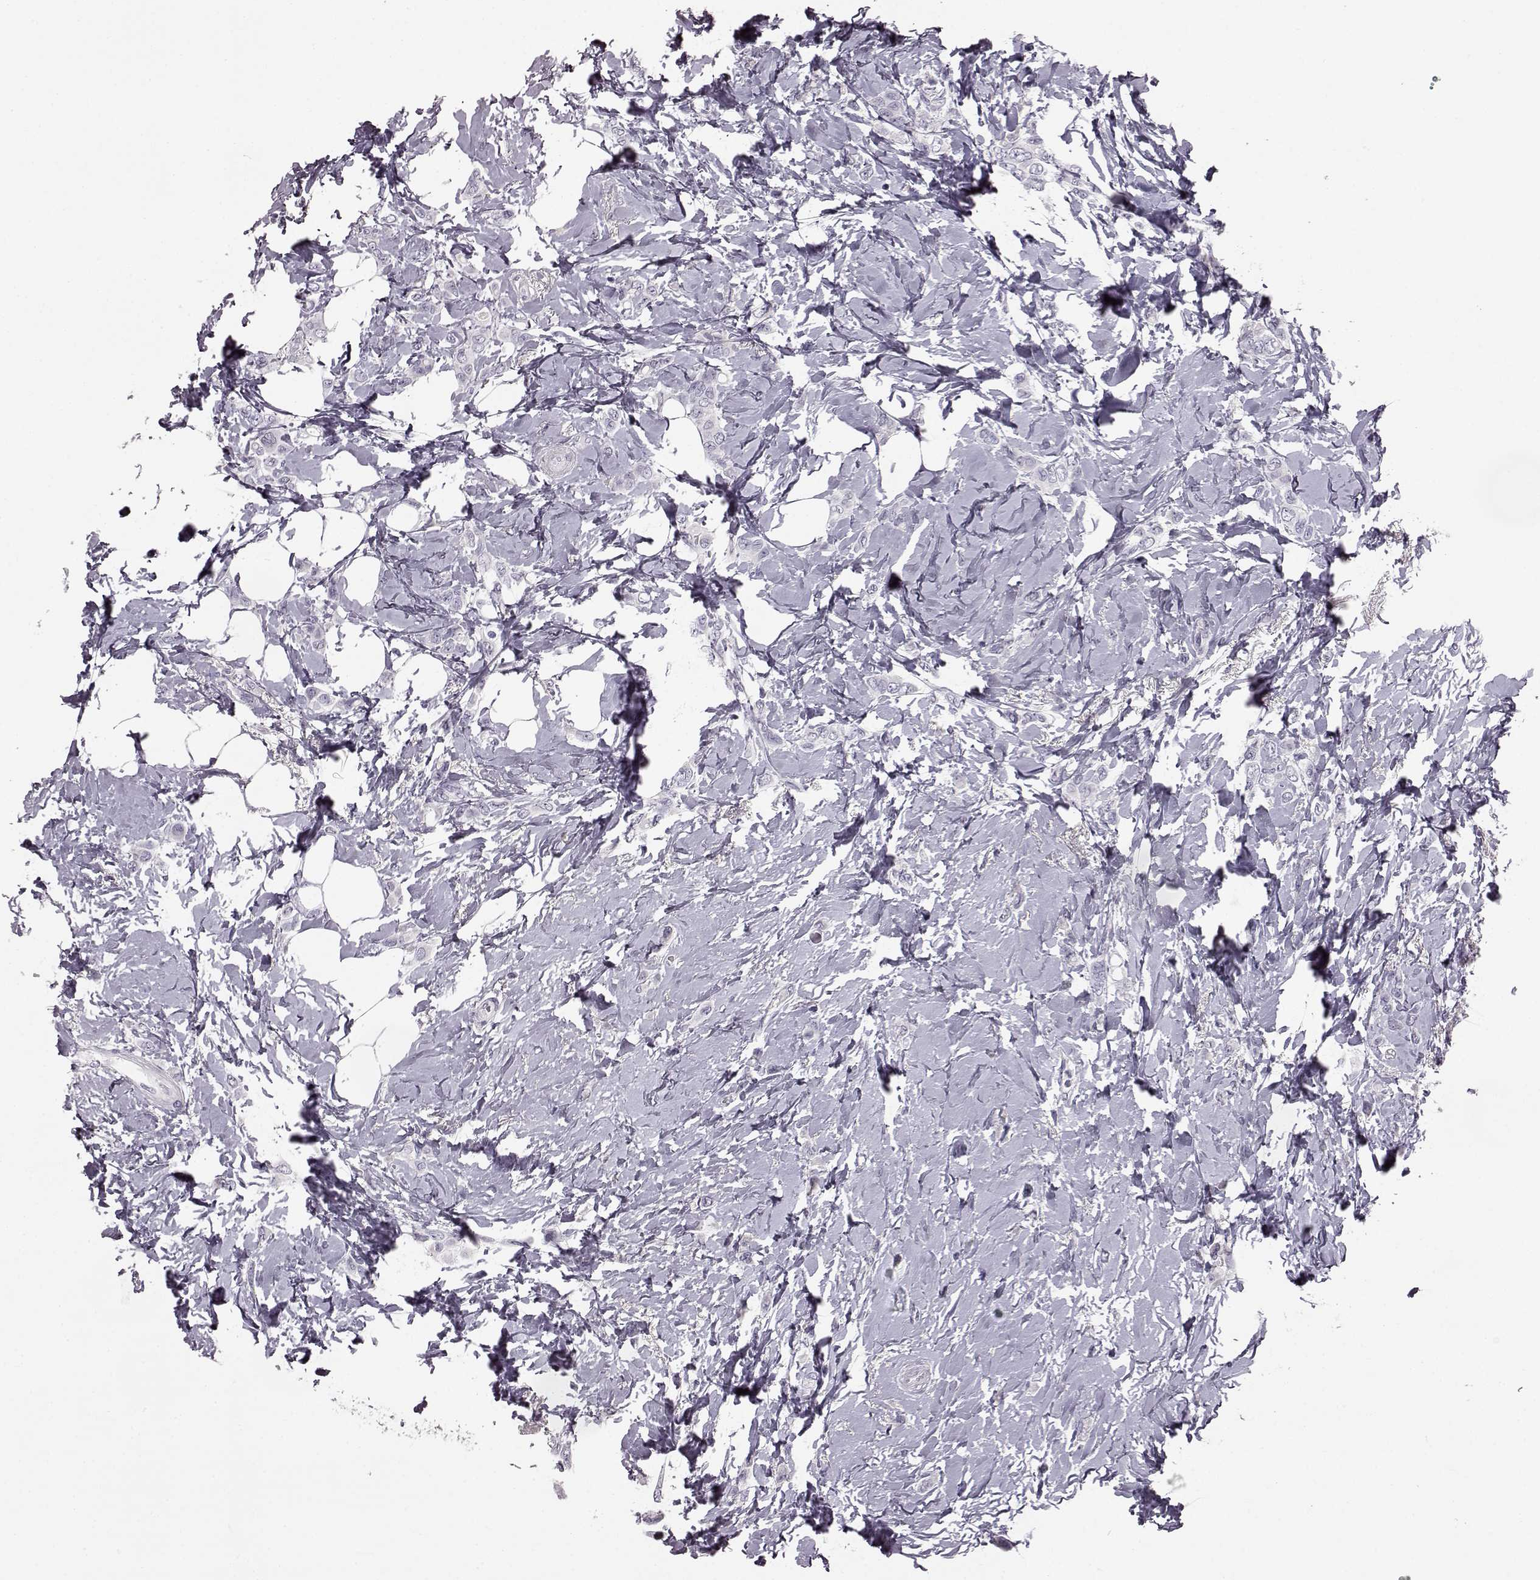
{"staining": {"intensity": "negative", "quantity": "none", "location": "none"}, "tissue": "breast cancer", "cell_type": "Tumor cells", "image_type": "cancer", "snomed": [{"axis": "morphology", "description": "Lobular carcinoma"}, {"axis": "topography", "description": "Breast"}], "caption": "This is an IHC image of breast cancer (lobular carcinoma). There is no expression in tumor cells.", "gene": "ODAD4", "patient": {"sex": "female", "age": 66}}